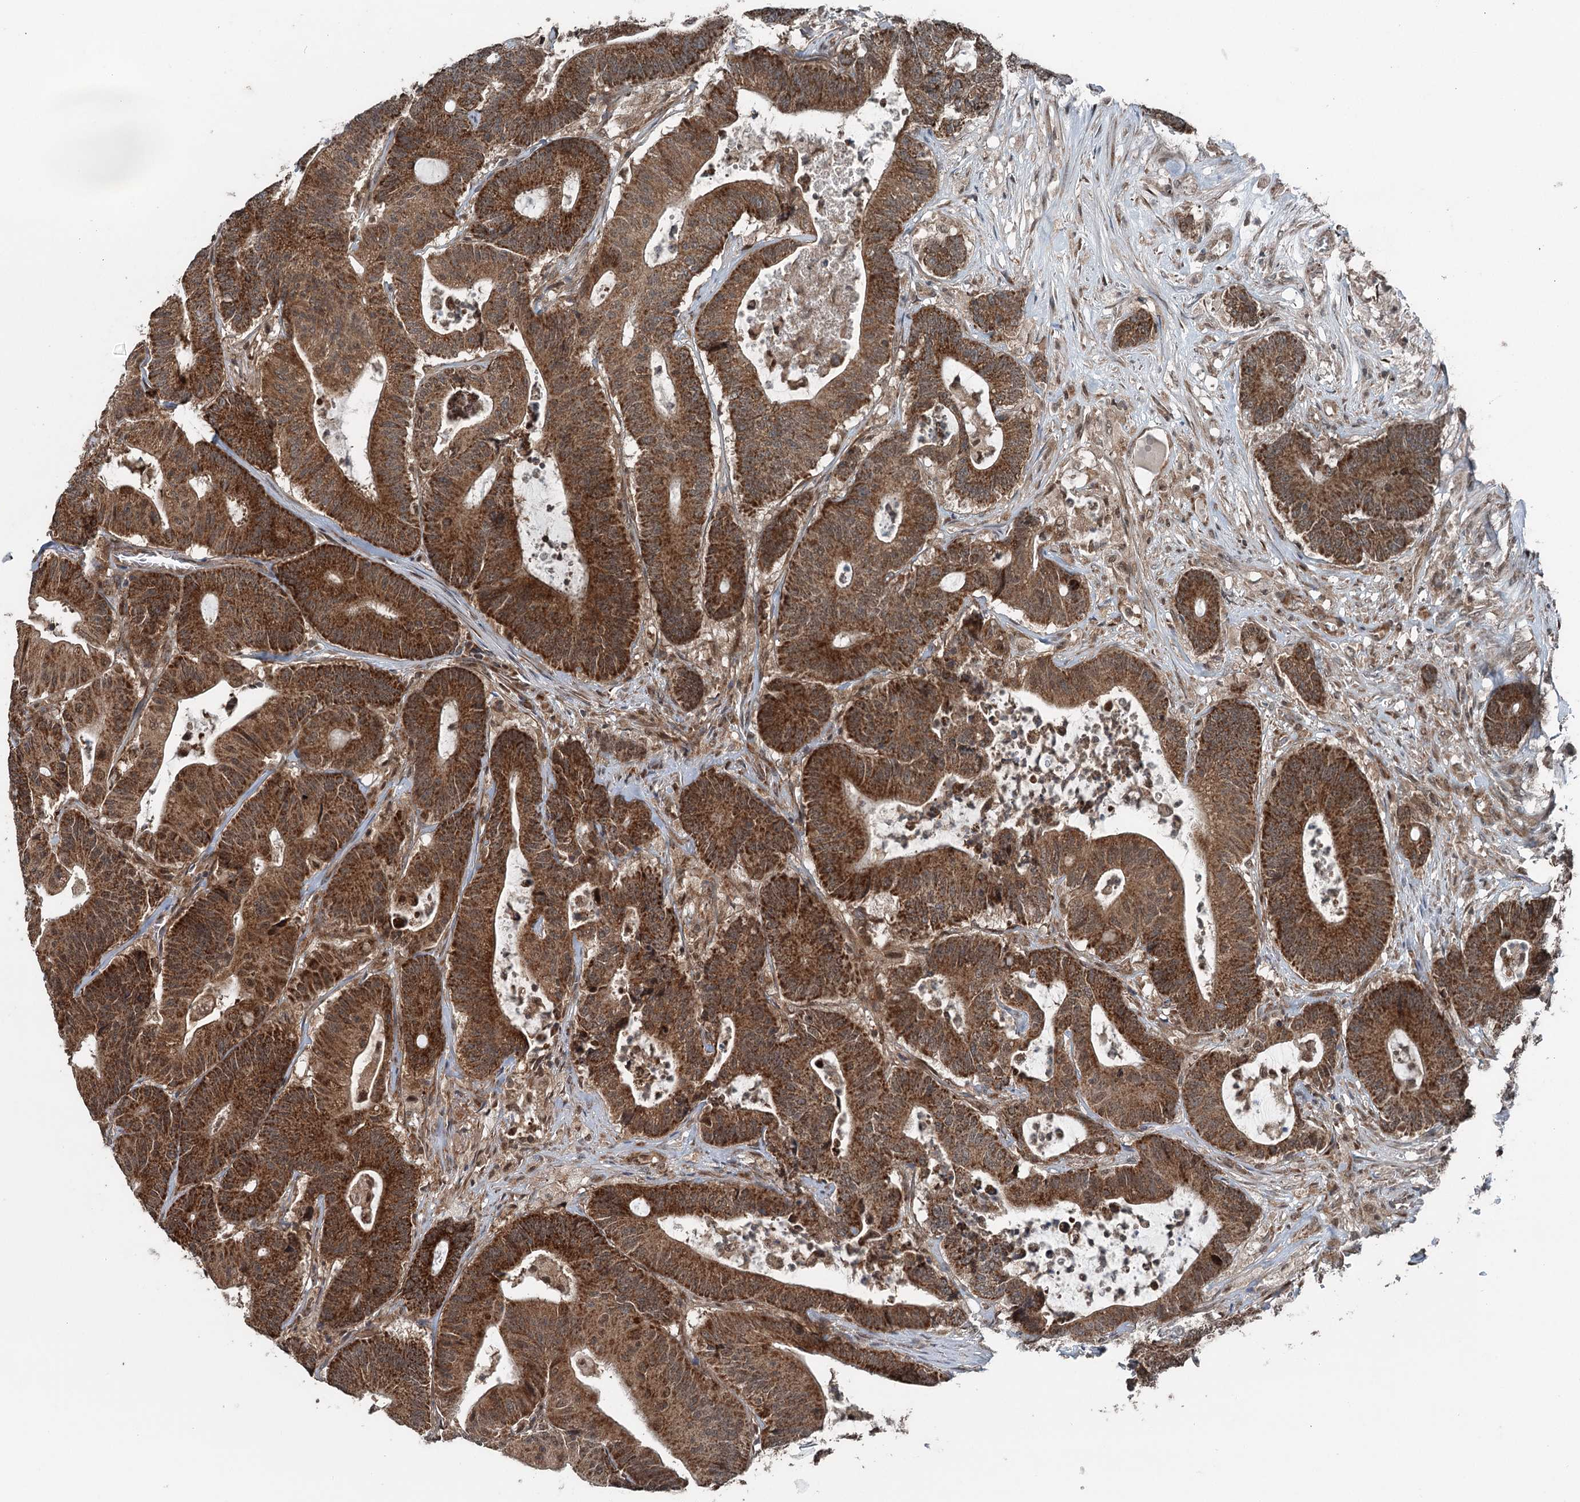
{"staining": {"intensity": "strong", "quantity": ">75%", "location": "cytoplasmic/membranous"}, "tissue": "colorectal cancer", "cell_type": "Tumor cells", "image_type": "cancer", "snomed": [{"axis": "morphology", "description": "Adenocarcinoma, NOS"}, {"axis": "topography", "description": "Colon"}], "caption": "About >75% of tumor cells in human adenocarcinoma (colorectal) exhibit strong cytoplasmic/membranous protein positivity as visualized by brown immunohistochemical staining.", "gene": "WAPL", "patient": {"sex": "female", "age": 84}}